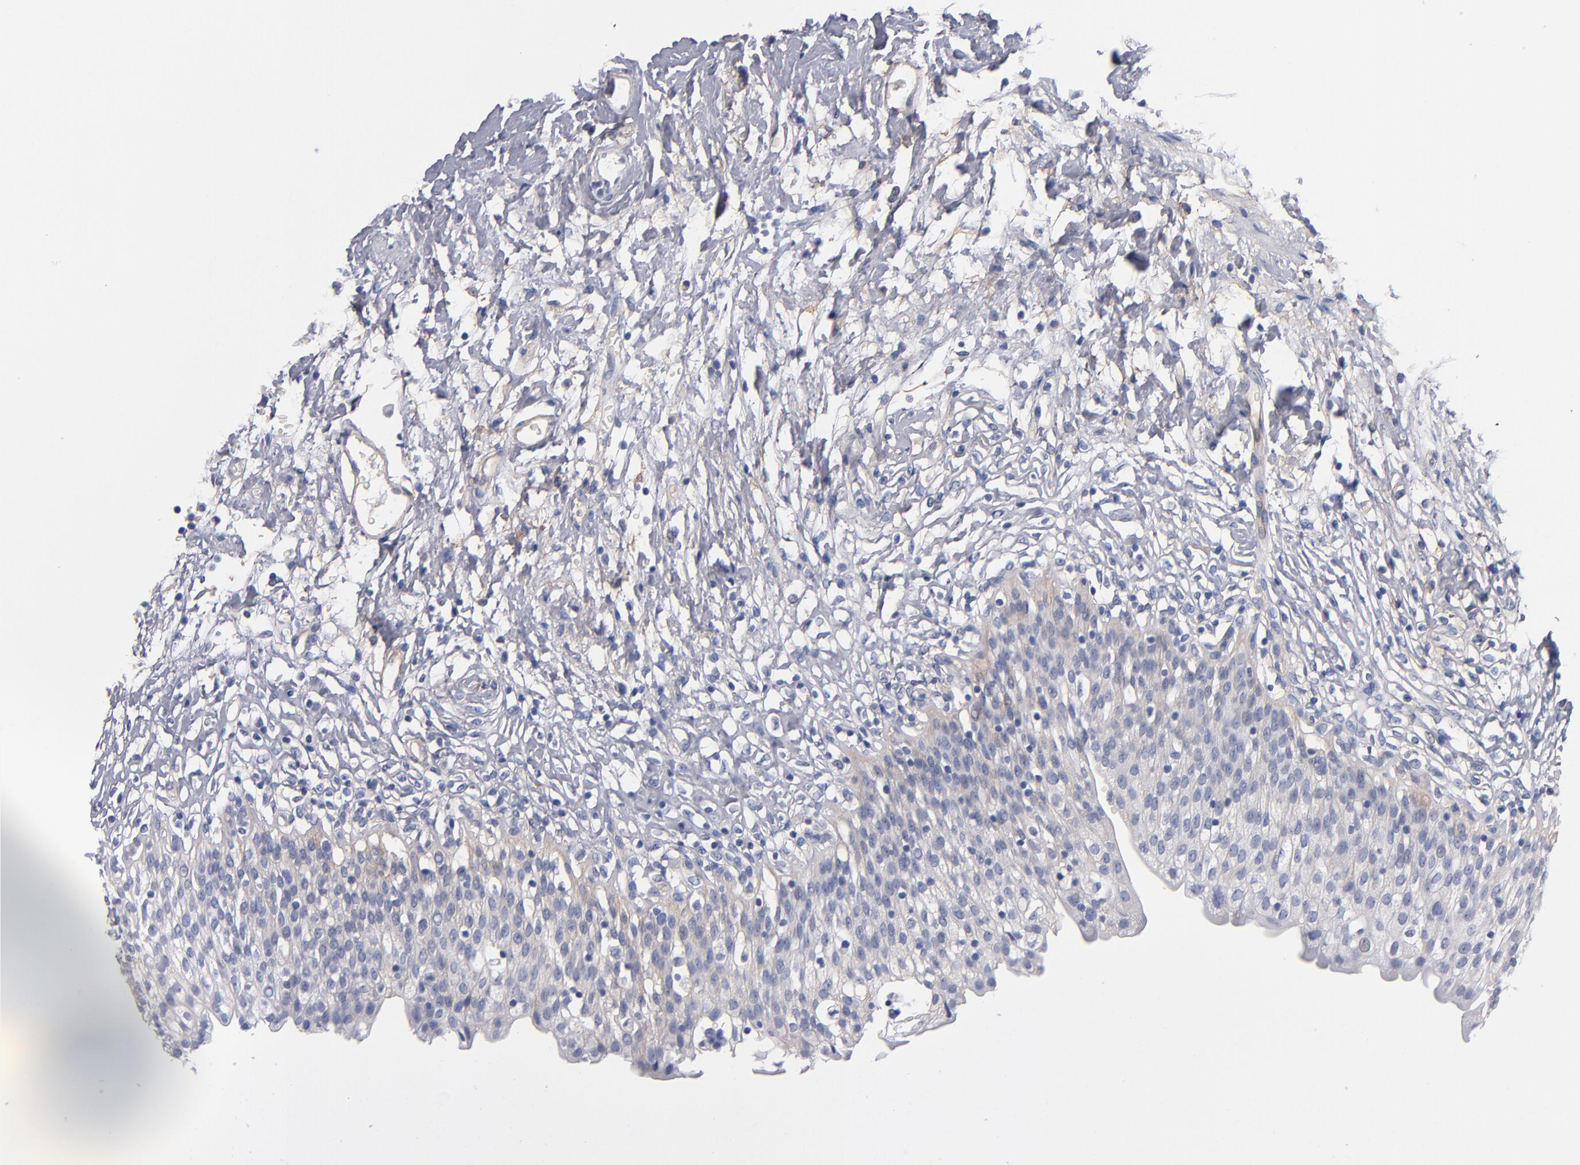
{"staining": {"intensity": "weak", "quantity": "<25%", "location": "cytoplasmic/membranous"}, "tissue": "urinary bladder", "cell_type": "Urothelial cells", "image_type": "normal", "snomed": [{"axis": "morphology", "description": "Normal tissue, NOS"}, {"axis": "topography", "description": "Urinary bladder"}], "caption": "IHC photomicrograph of normal urinary bladder stained for a protein (brown), which exhibits no expression in urothelial cells.", "gene": "PLSCR4", "patient": {"sex": "female", "age": 80}}